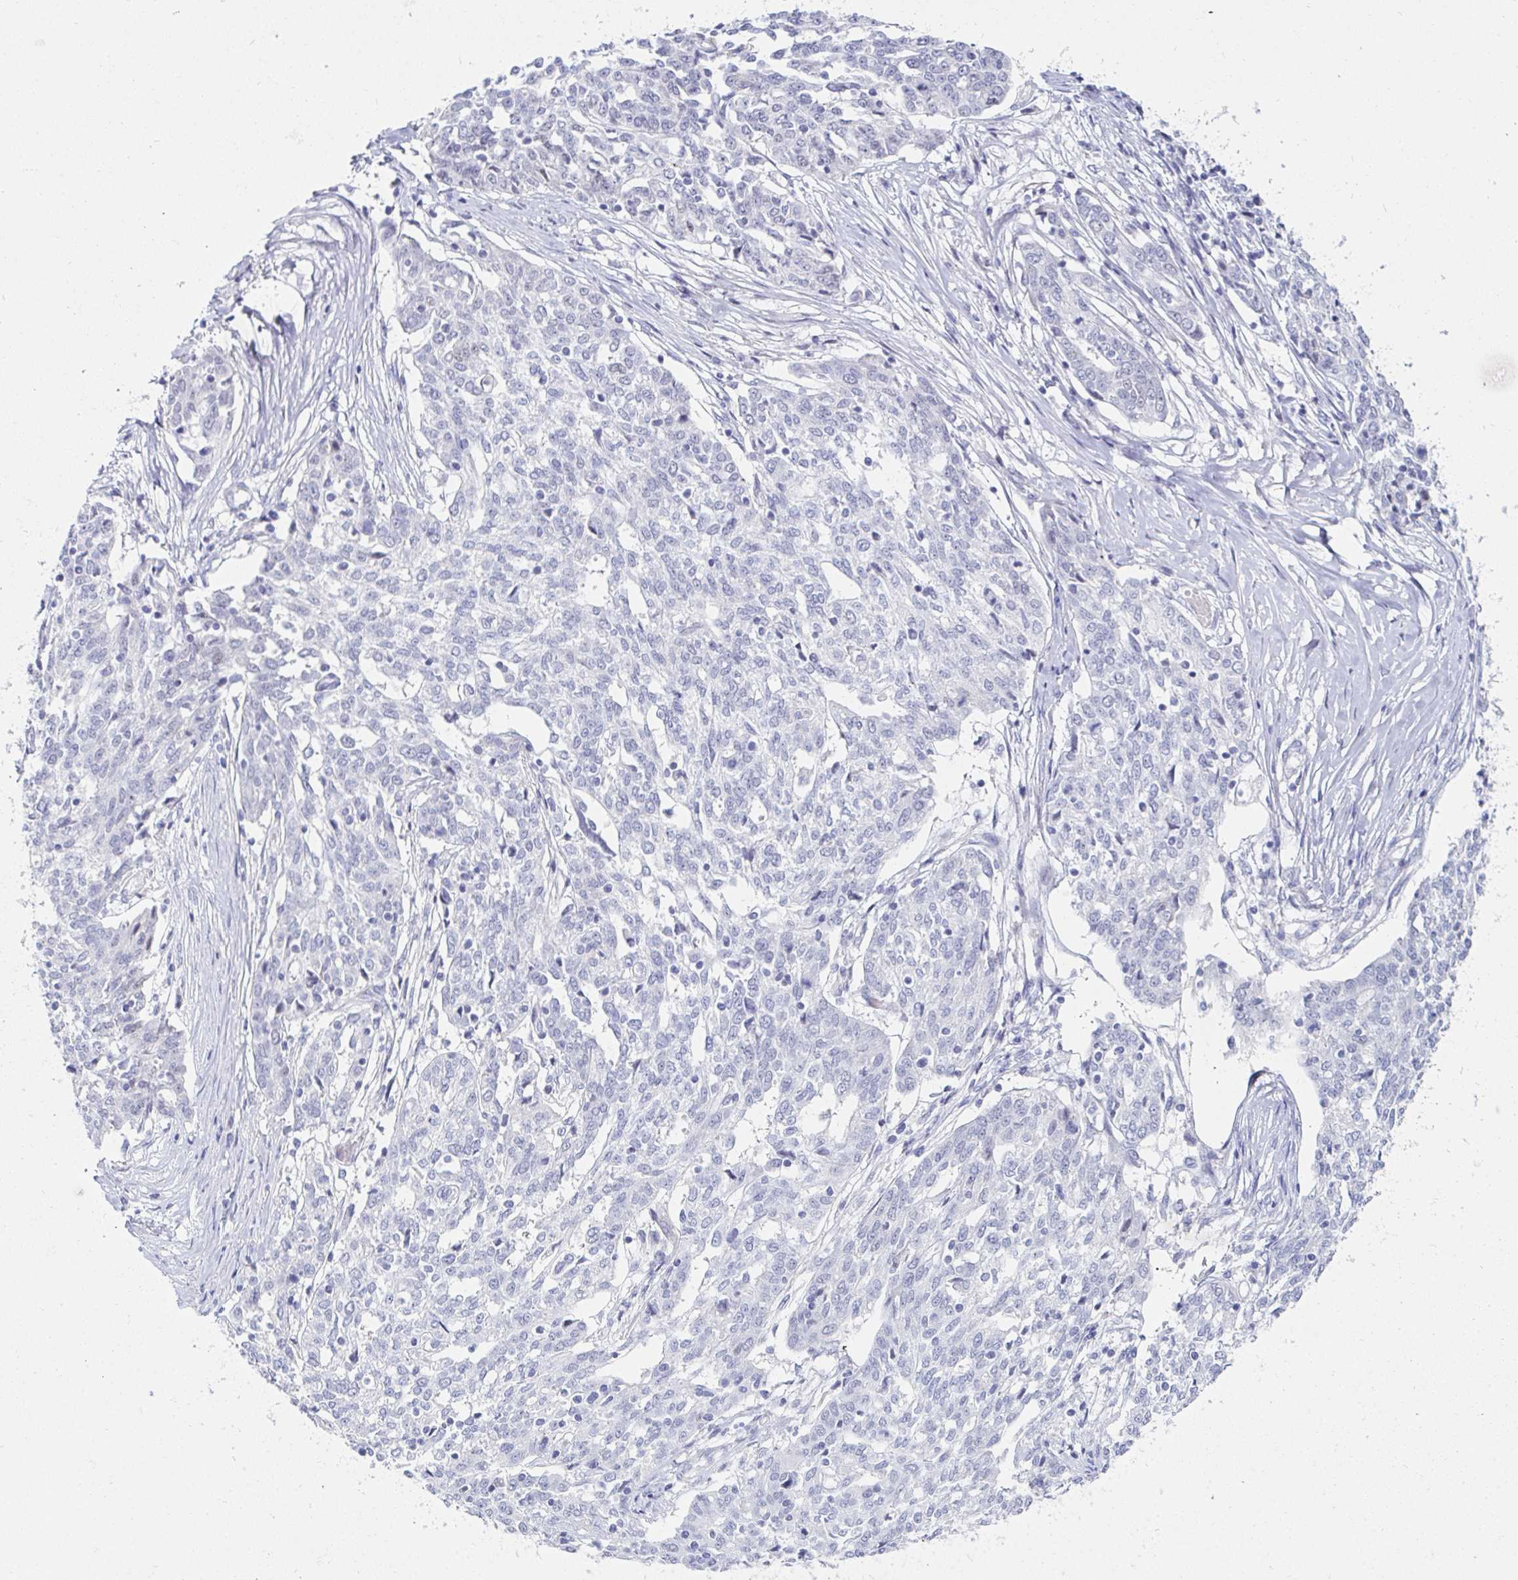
{"staining": {"intensity": "negative", "quantity": "none", "location": "none"}, "tissue": "ovarian cancer", "cell_type": "Tumor cells", "image_type": "cancer", "snomed": [{"axis": "morphology", "description": "Cystadenocarcinoma, serous, NOS"}, {"axis": "topography", "description": "Ovary"}], "caption": "A micrograph of ovarian cancer stained for a protein displays no brown staining in tumor cells. (DAB (3,3'-diaminobenzidine) immunohistochemistry (IHC) visualized using brightfield microscopy, high magnification).", "gene": "OR10K1", "patient": {"sex": "female", "age": 67}}